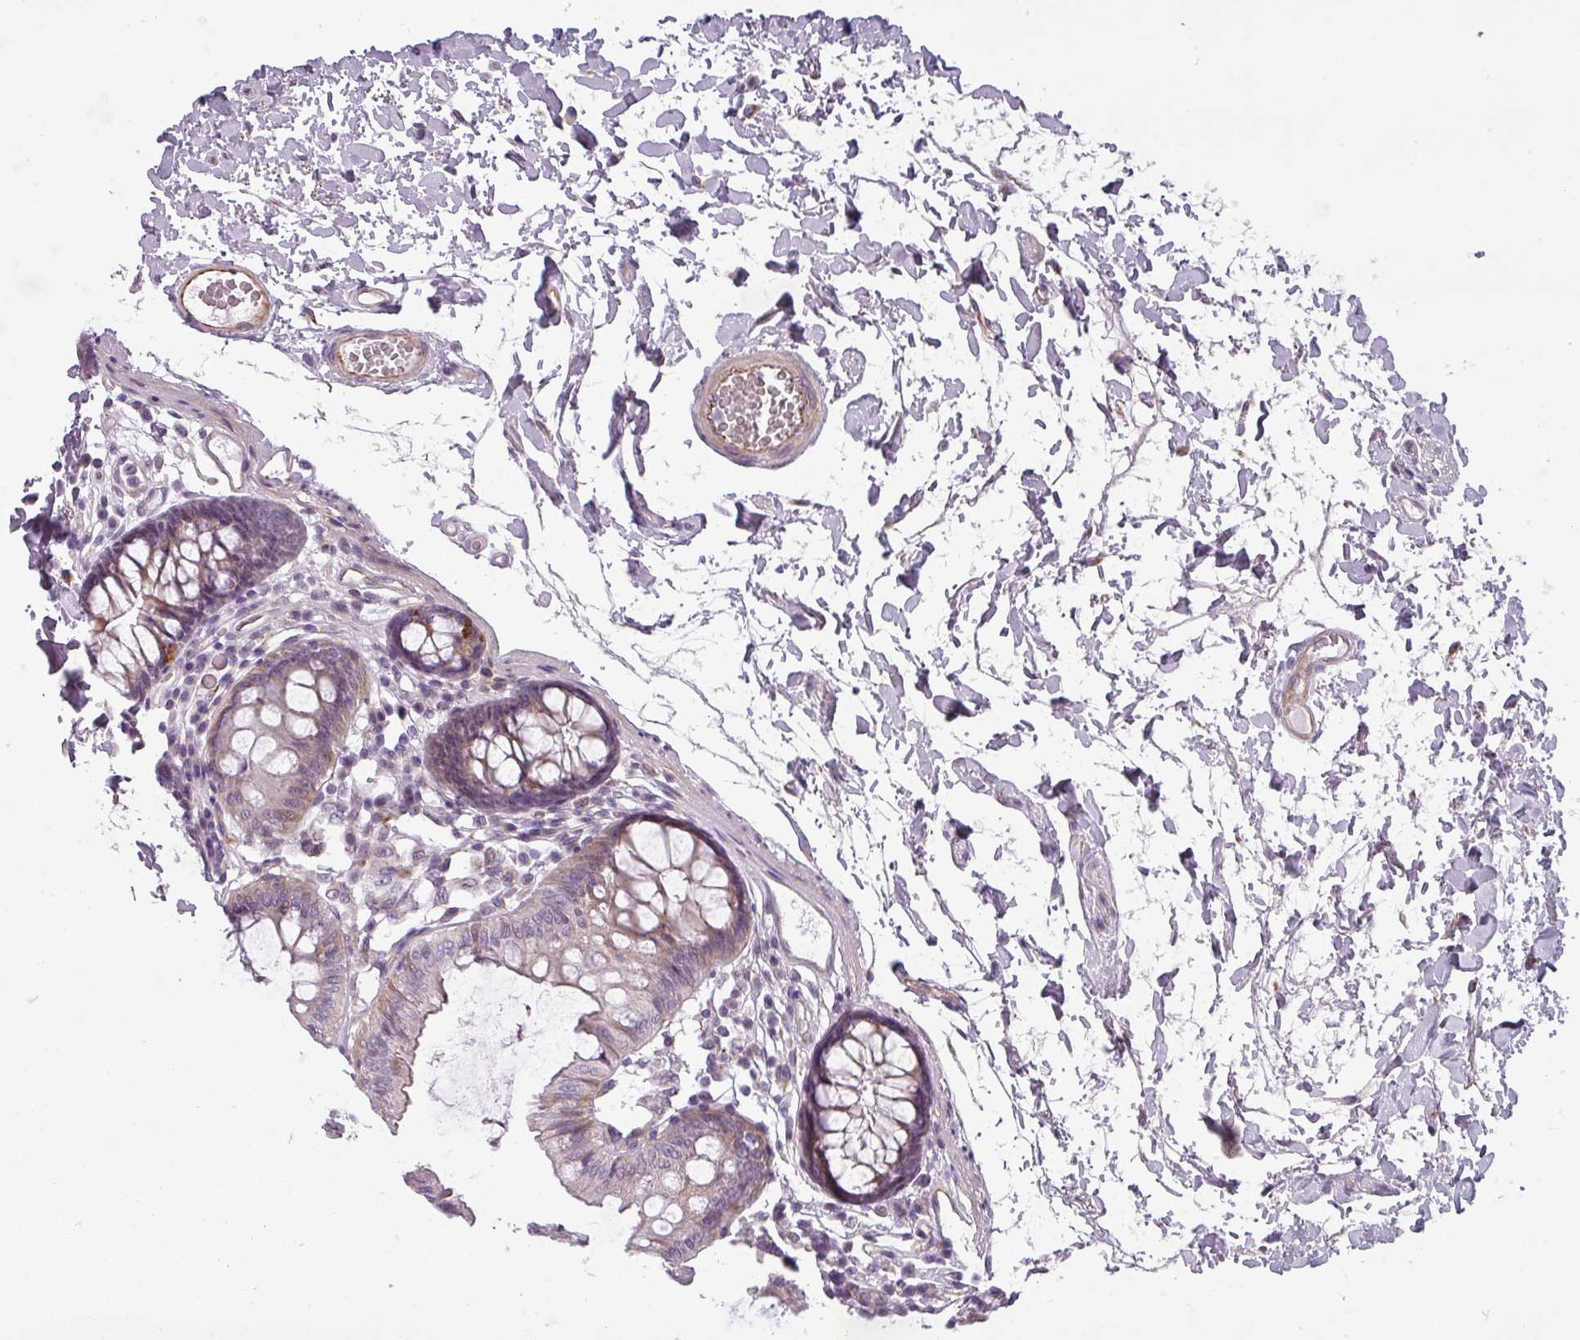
{"staining": {"intensity": "weak", "quantity": "25%-75%", "location": "cytoplasmic/membranous"}, "tissue": "colon", "cell_type": "Endothelial cells", "image_type": "normal", "snomed": [{"axis": "morphology", "description": "Normal tissue, NOS"}, {"axis": "topography", "description": "Colon"}], "caption": "Immunohistochemical staining of normal human colon exhibits 25%-75% levels of weak cytoplasmic/membranous protein positivity in about 25%-75% of endothelial cells.", "gene": "CHRDL1", "patient": {"sex": "male", "age": 84}}